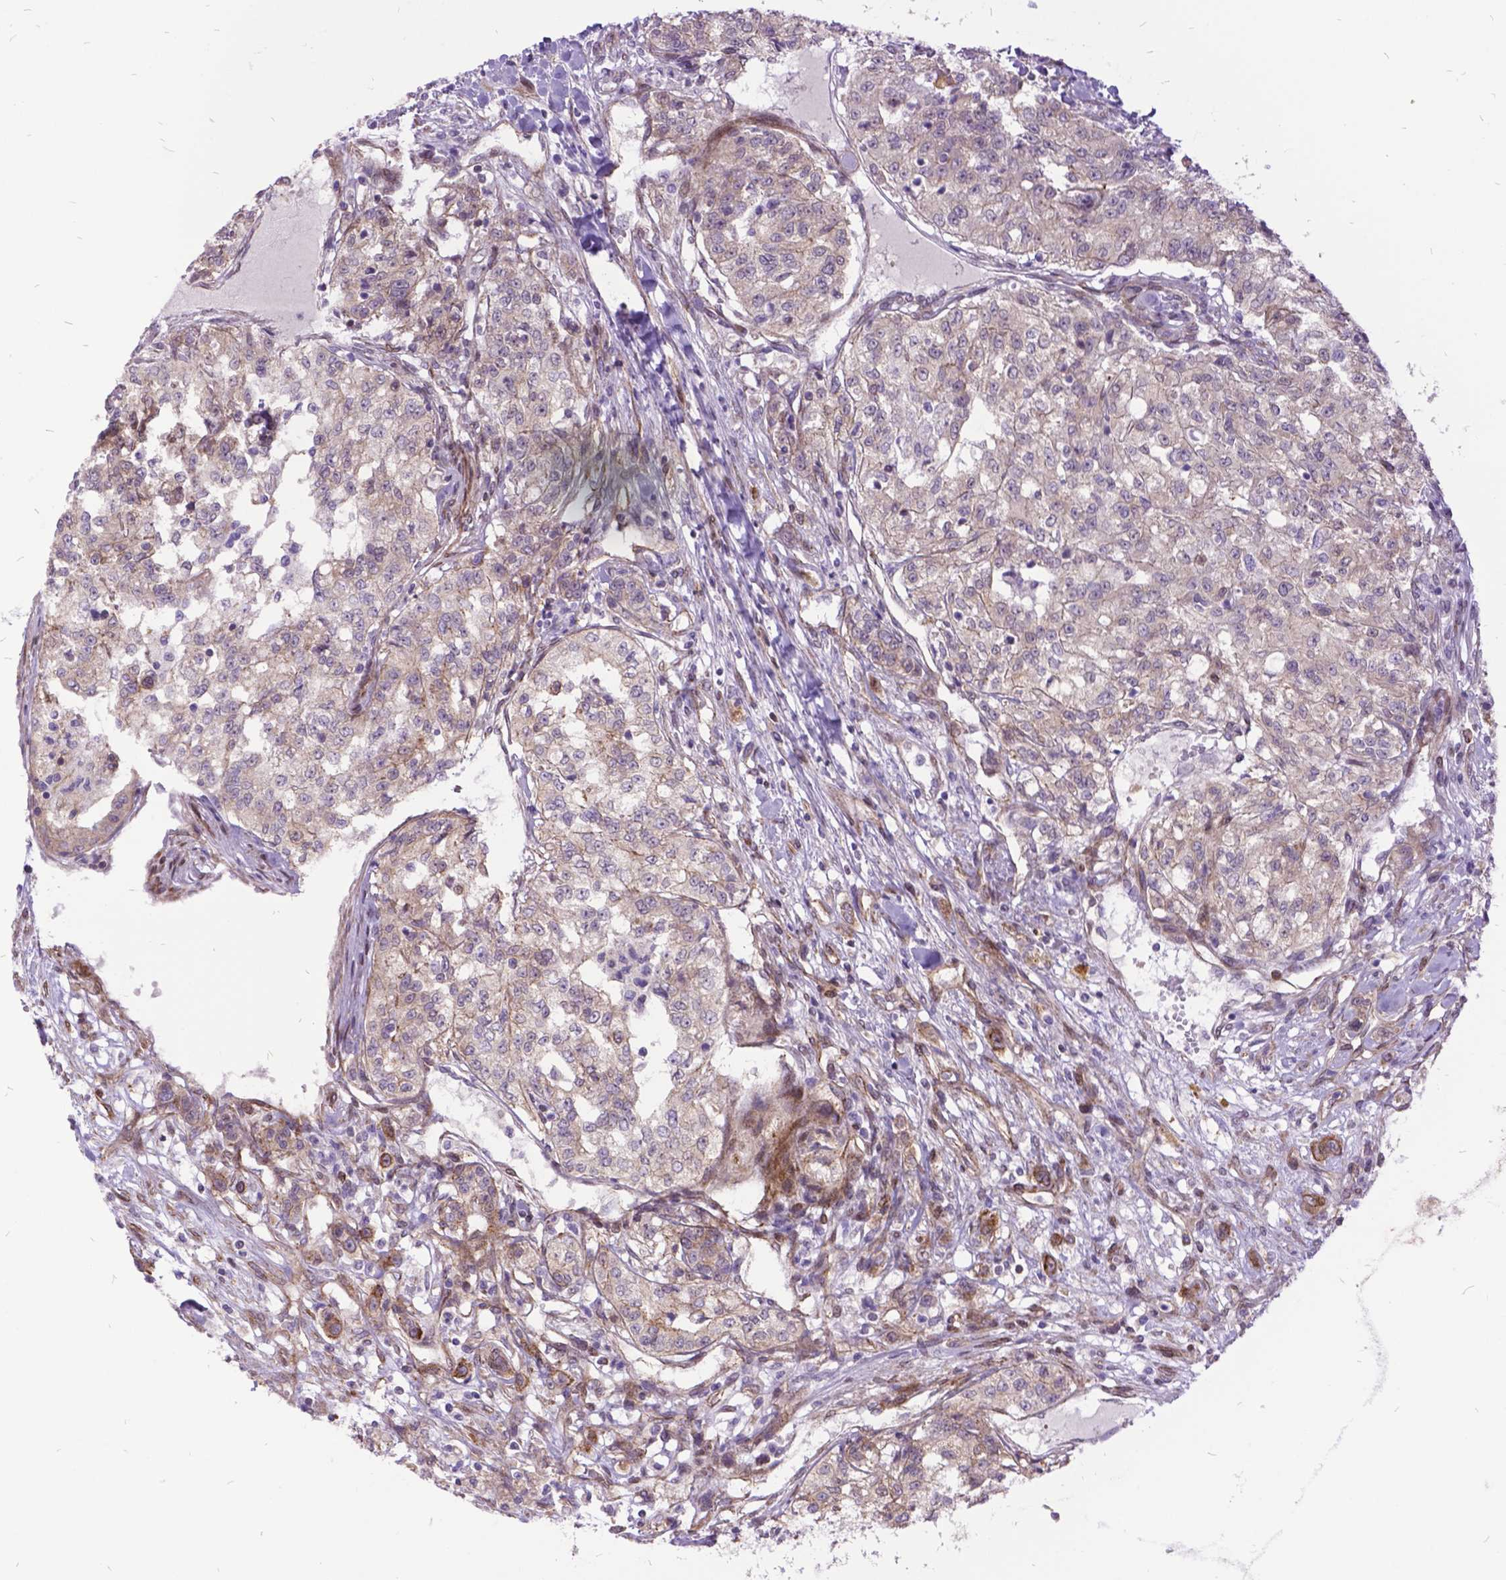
{"staining": {"intensity": "negative", "quantity": "none", "location": "none"}, "tissue": "renal cancer", "cell_type": "Tumor cells", "image_type": "cancer", "snomed": [{"axis": "morphology", "description": "Adenocarcinoma, NOS"}, {"axis": "topography", "description": "Kidney"}], "caption": "This is a micrograph of immunohistochemistry staining of renal adenocarcinoma, which shows no staining in tumor cells.", "gene": "GRB7", "patient": {"sex": "female", "age": 63}}